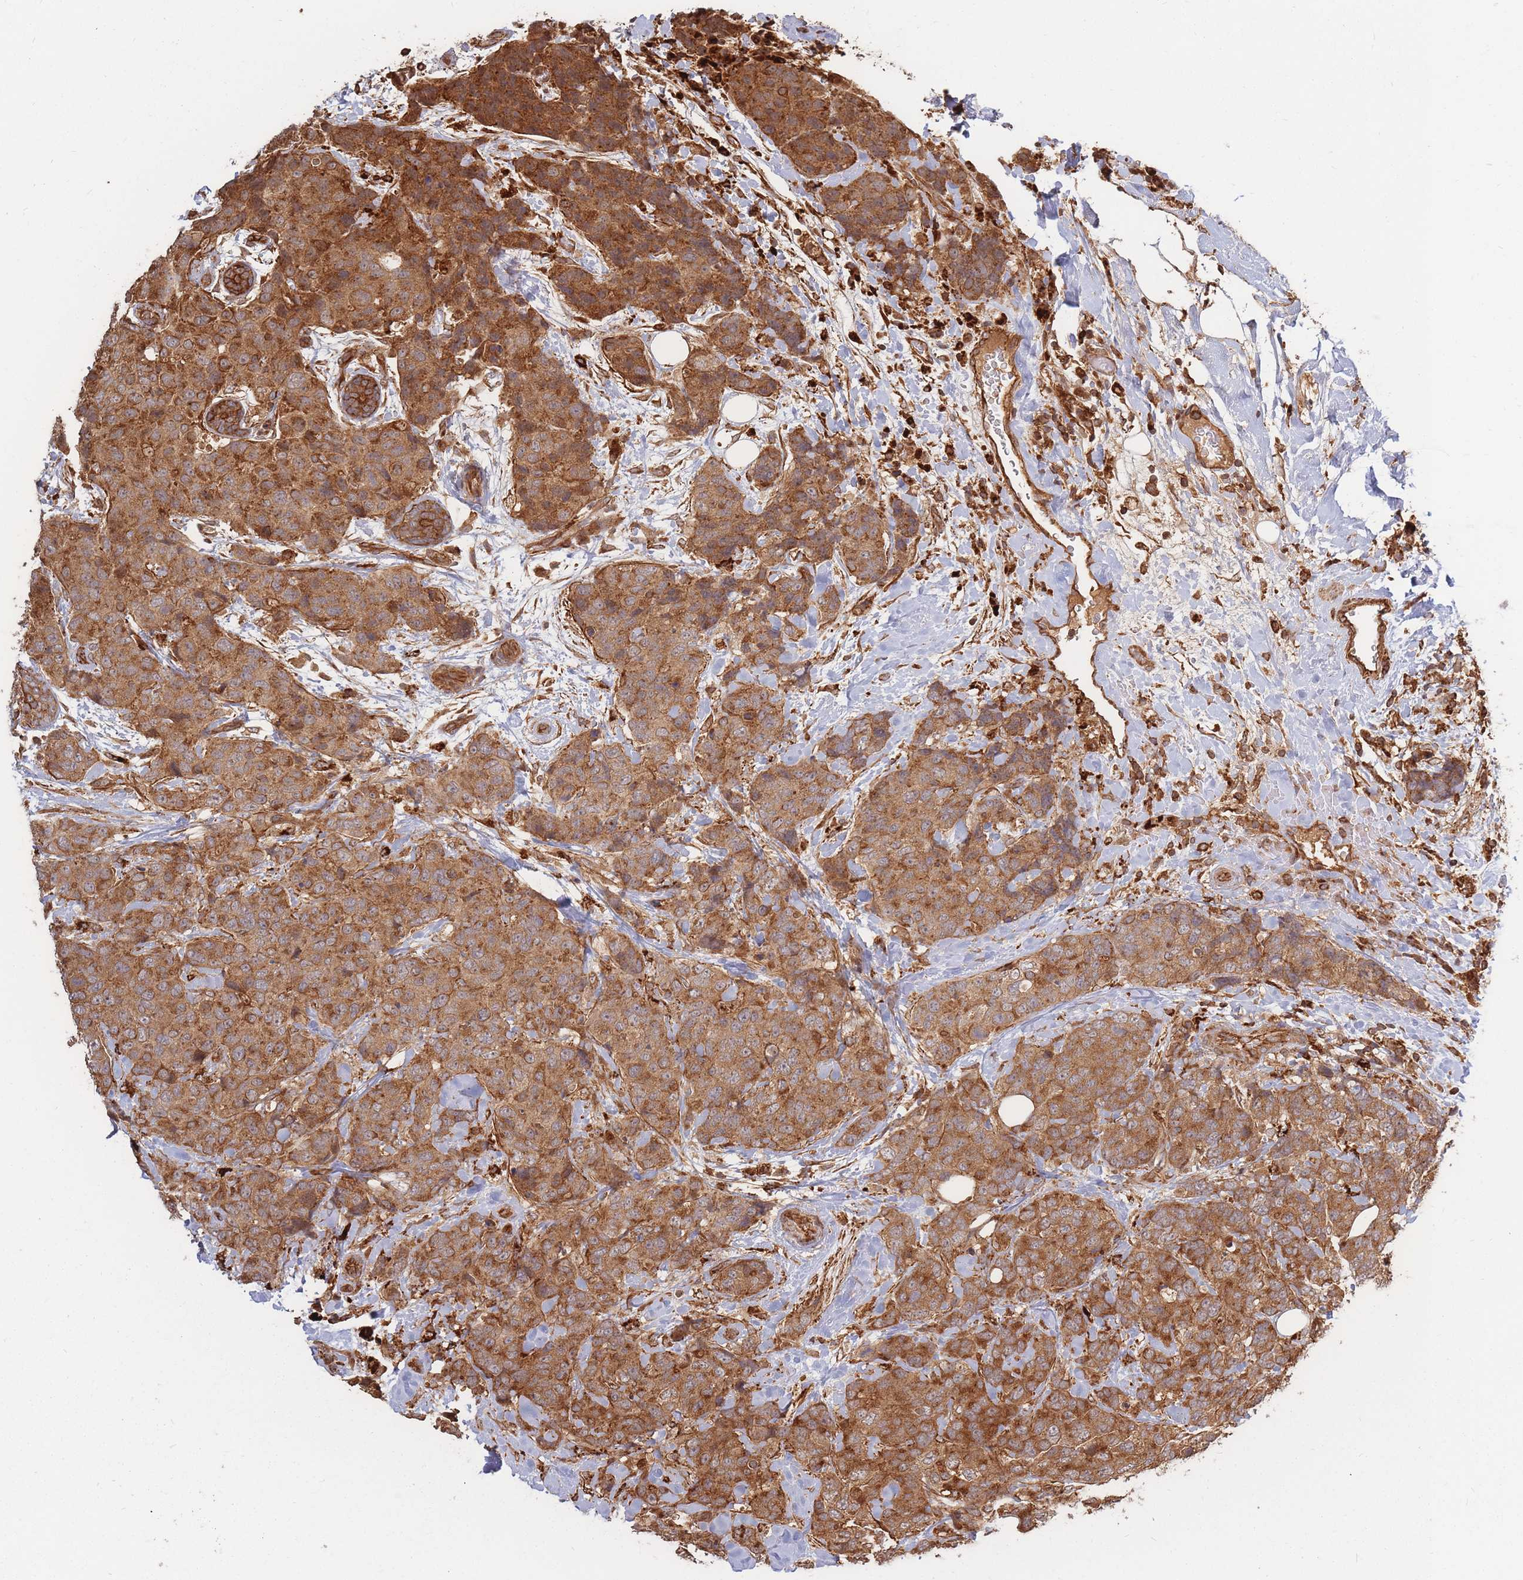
{"staining": {"intensity": "moderate", "quantity": ">75%", "location": "cytoplasmic/membranous"}, "tissue": "breast cancer", "cell_type": "Tumor cells", "image_type": "cancer", "snomed": [{"axis": "morphology", "description": "Lobular carcinoma"}, {"axis": "topography", "description": "Breast"}], "caption": "Lobular carcinoma (breast) was stained to show a protein in brown. There is medium levels of moderate cytoplasmic/membranous staining in about >75% of tumor cells.", "gene": "RASSF2", "patient": {"sex": "female", "age": 59}}